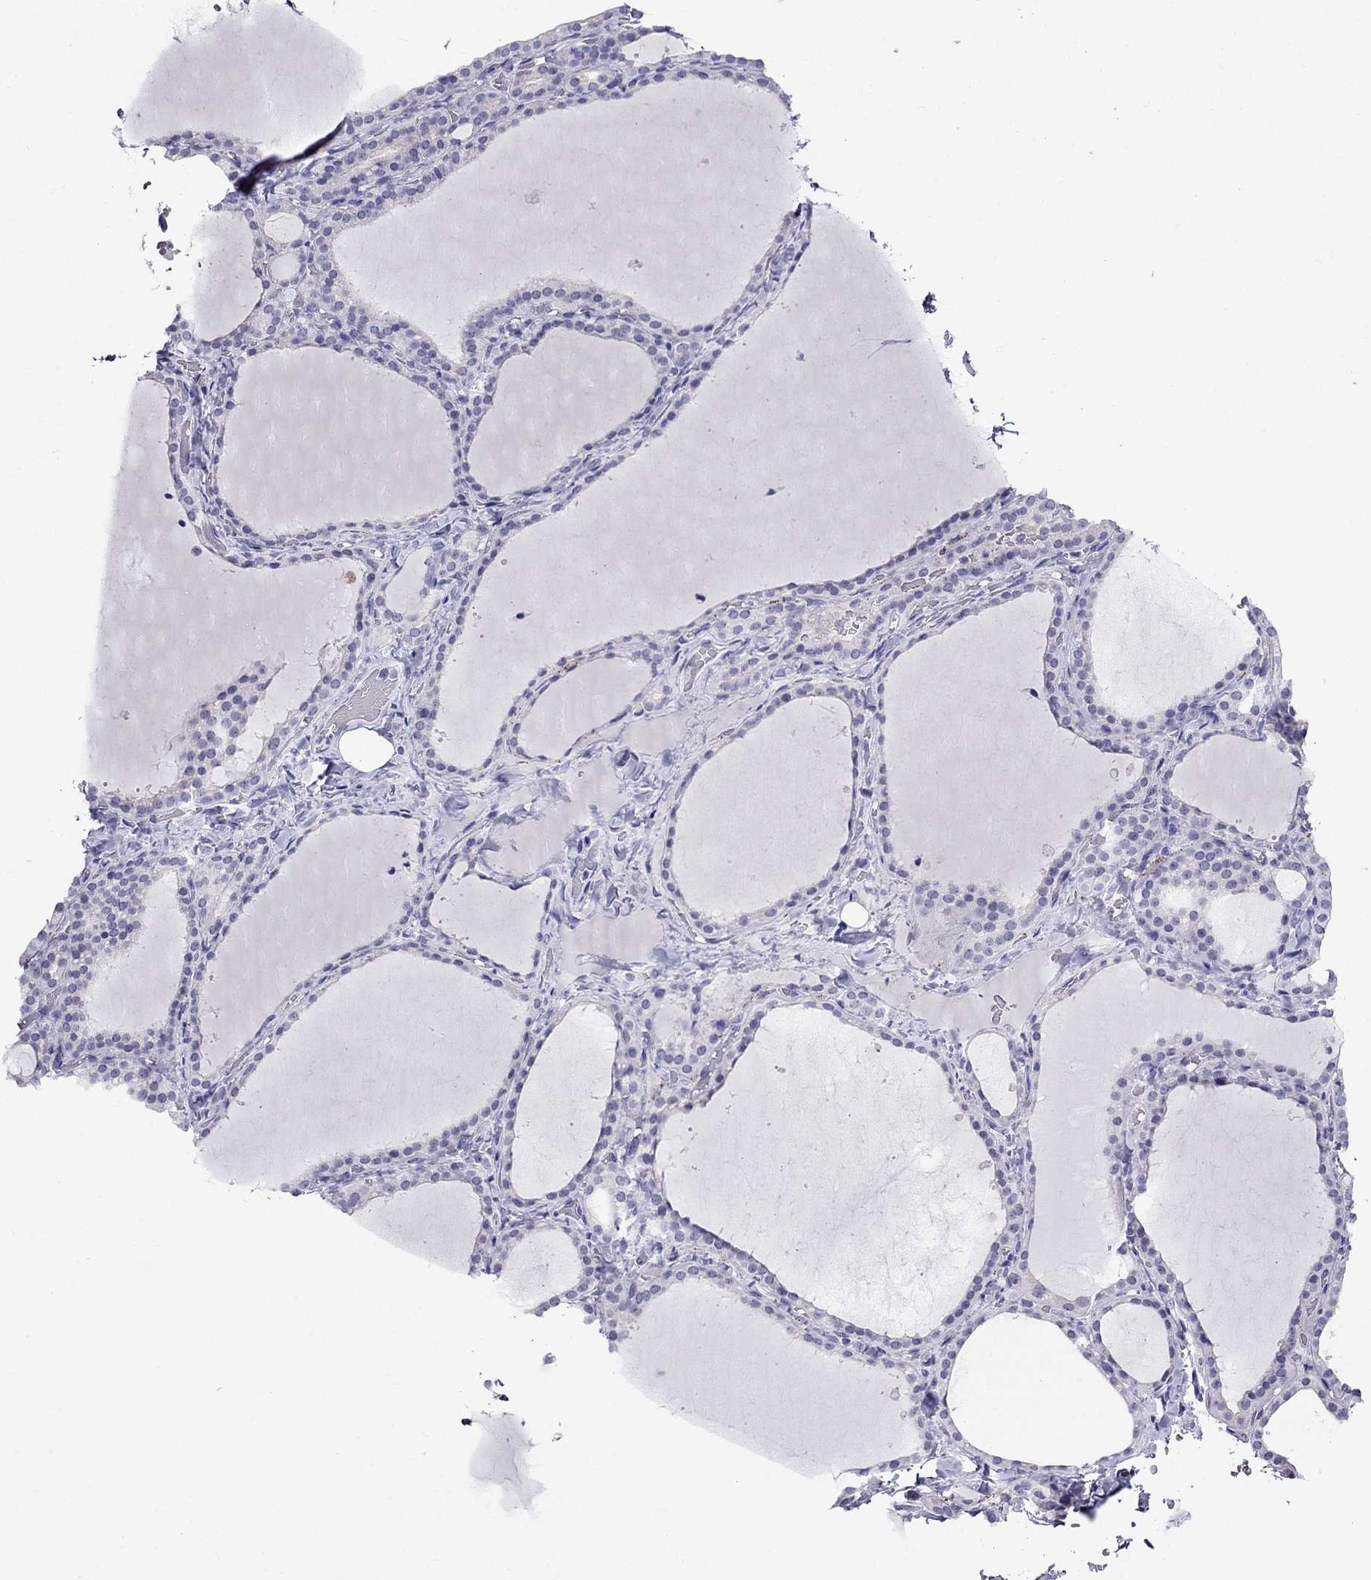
{"staining": {"intensity": "negative", "quantity": "none", "location": "none"}, "tissue": "thyroid gland", "cell_type": "Glandular cells", "image_type": "normal", "snomed": [{"axis": "morphology", "description": "Normal tissue, NOS"}, {"axis": "topography", "description": "Thyroid gland"}], "caption": "Histopathology image shows no significant protein staining in glandular cells of normal thyroid gland. Nuclei are stained in blue.", "gene": "MGP", "patient": {"sex": "female", "age": 22}}